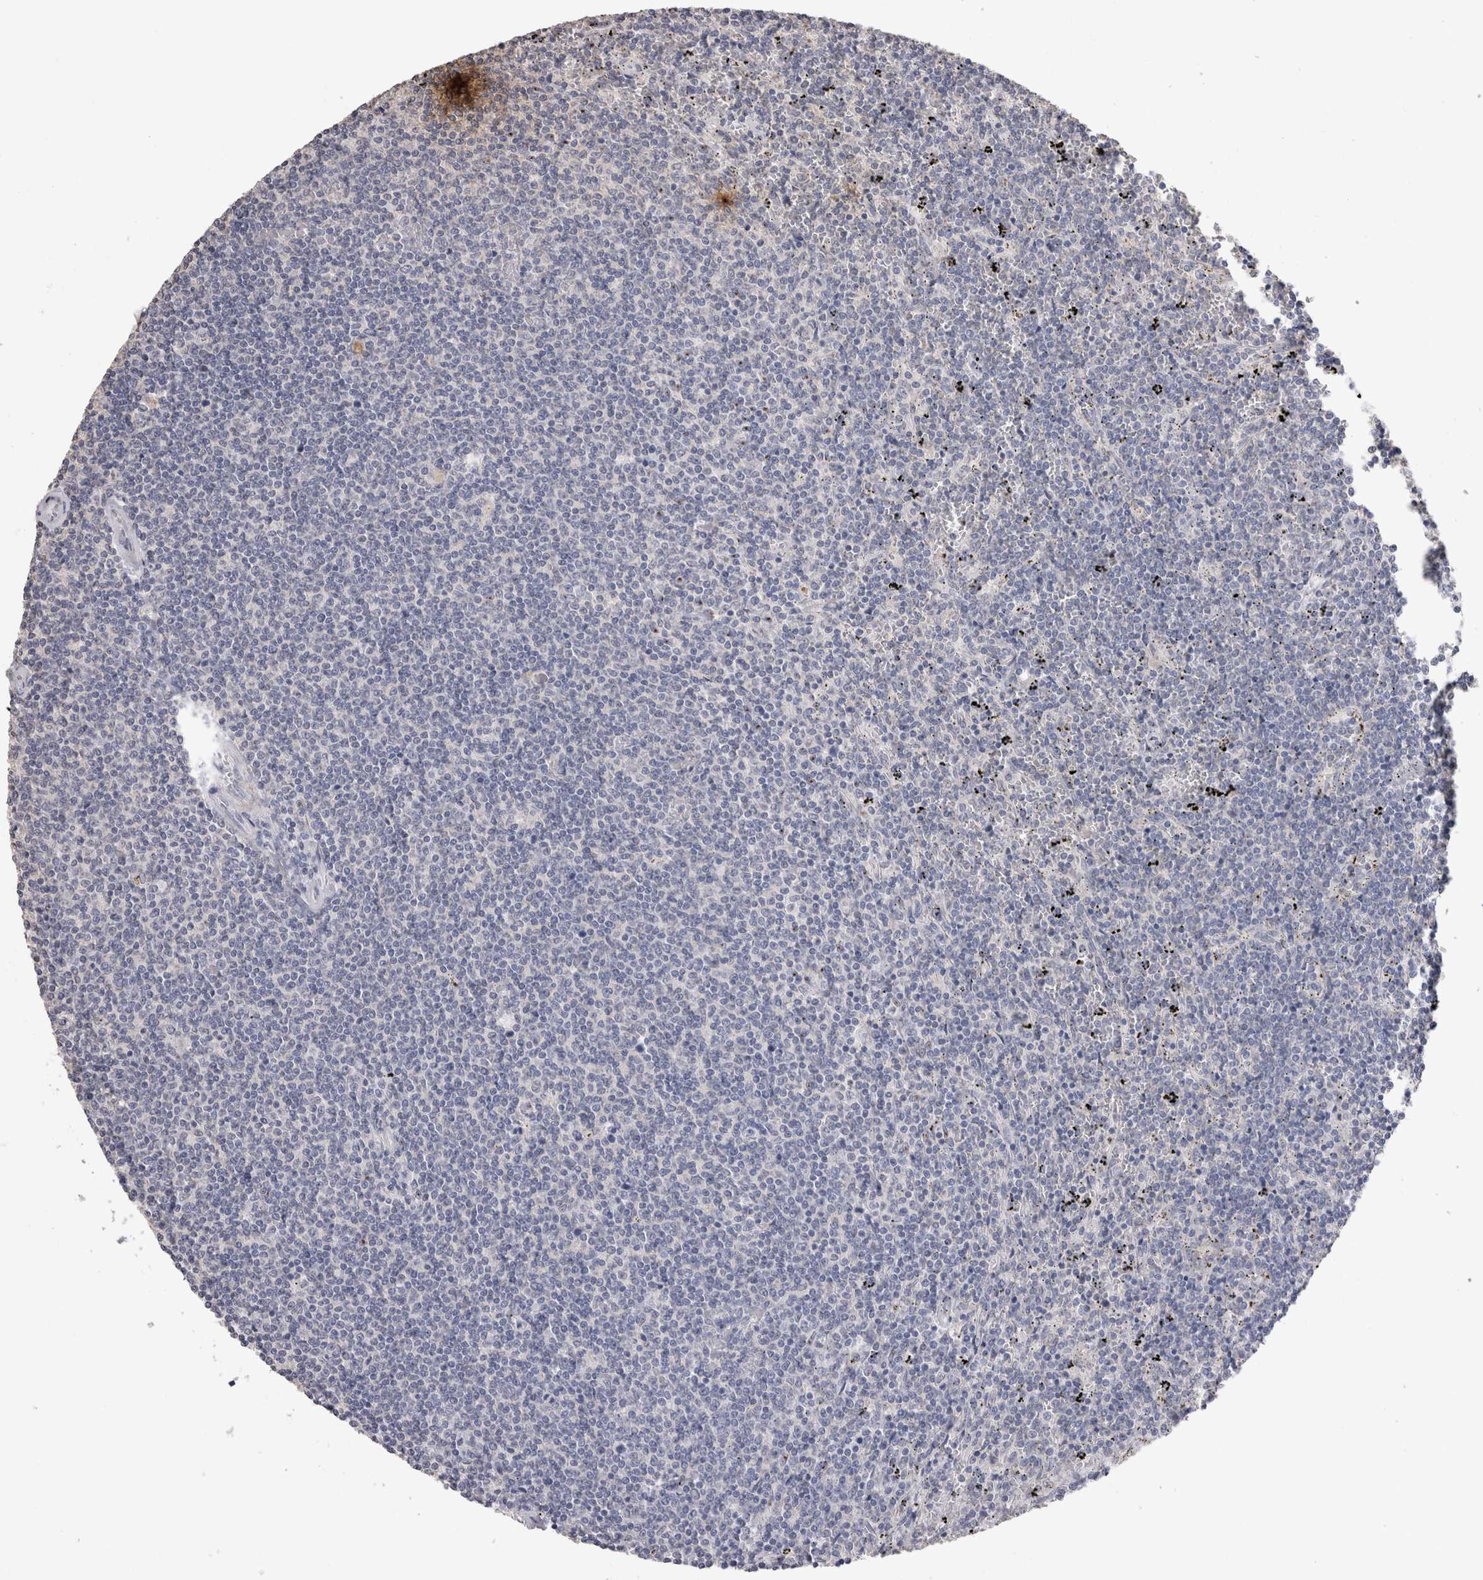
{"staining": {"intensity": "negative", "quantity": "none", "location": "none"}, "tissue": "lymphoma", "cell_type": "Tumor cells", "image_type": "cancer", "snomed": [{"axis": "morphology", "description": "Malignant lymphoma, non-Hodgkin's type, Low grade"}, {"axis": "topography", "description": "Spleen"}], "caption": "This is an immunohistochemistry (IHC) micrograph of human lymphoma. There is no expression in tumor cells.", "gene": "CDH6", "patient": {"sex": "female", "age": 50}}